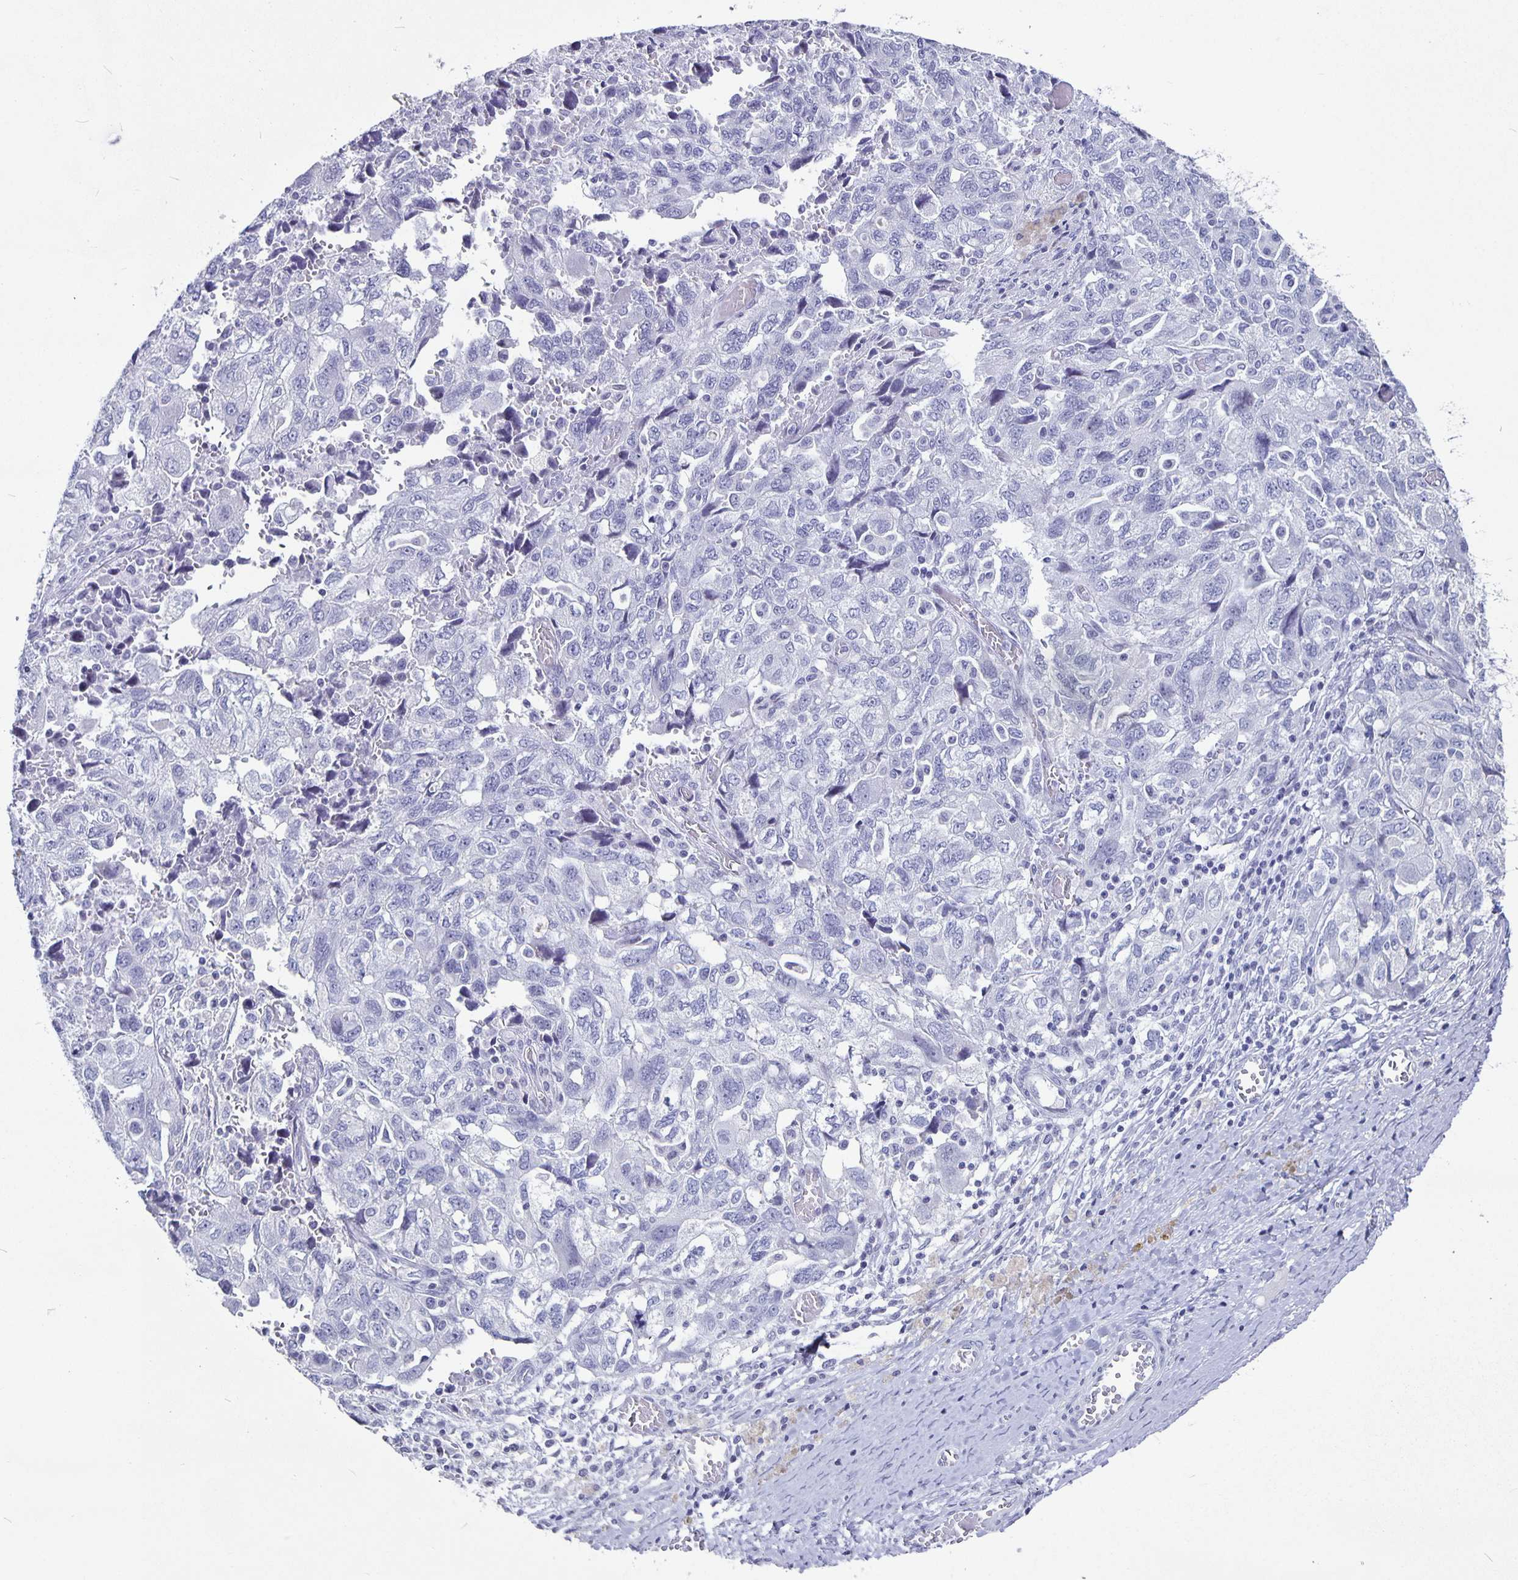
{"staining": {"intensity": "negative", "quantity": "none", "location": "none"}, "tissue": "ovarian cancer", "cell_type": "Tumor cells", "image_type": "cancer", "snomed": [{"axis": "morphology", "description": "Carcinoma, NOS"}, {"axis": "morphology", "description": "Cystadenocarcinoma, serous, NOS"}, {"axis": "topography", "description": "Ovary"}], "caption": "A micrograph of serous cystadenocarcinoma (ovarian) stained for a protein demonstrates no brown staining in tumor cells. Nuclei are stained in blue.", "gene": "OLIG2", "patient": {"sex": "female", "age": 69}}